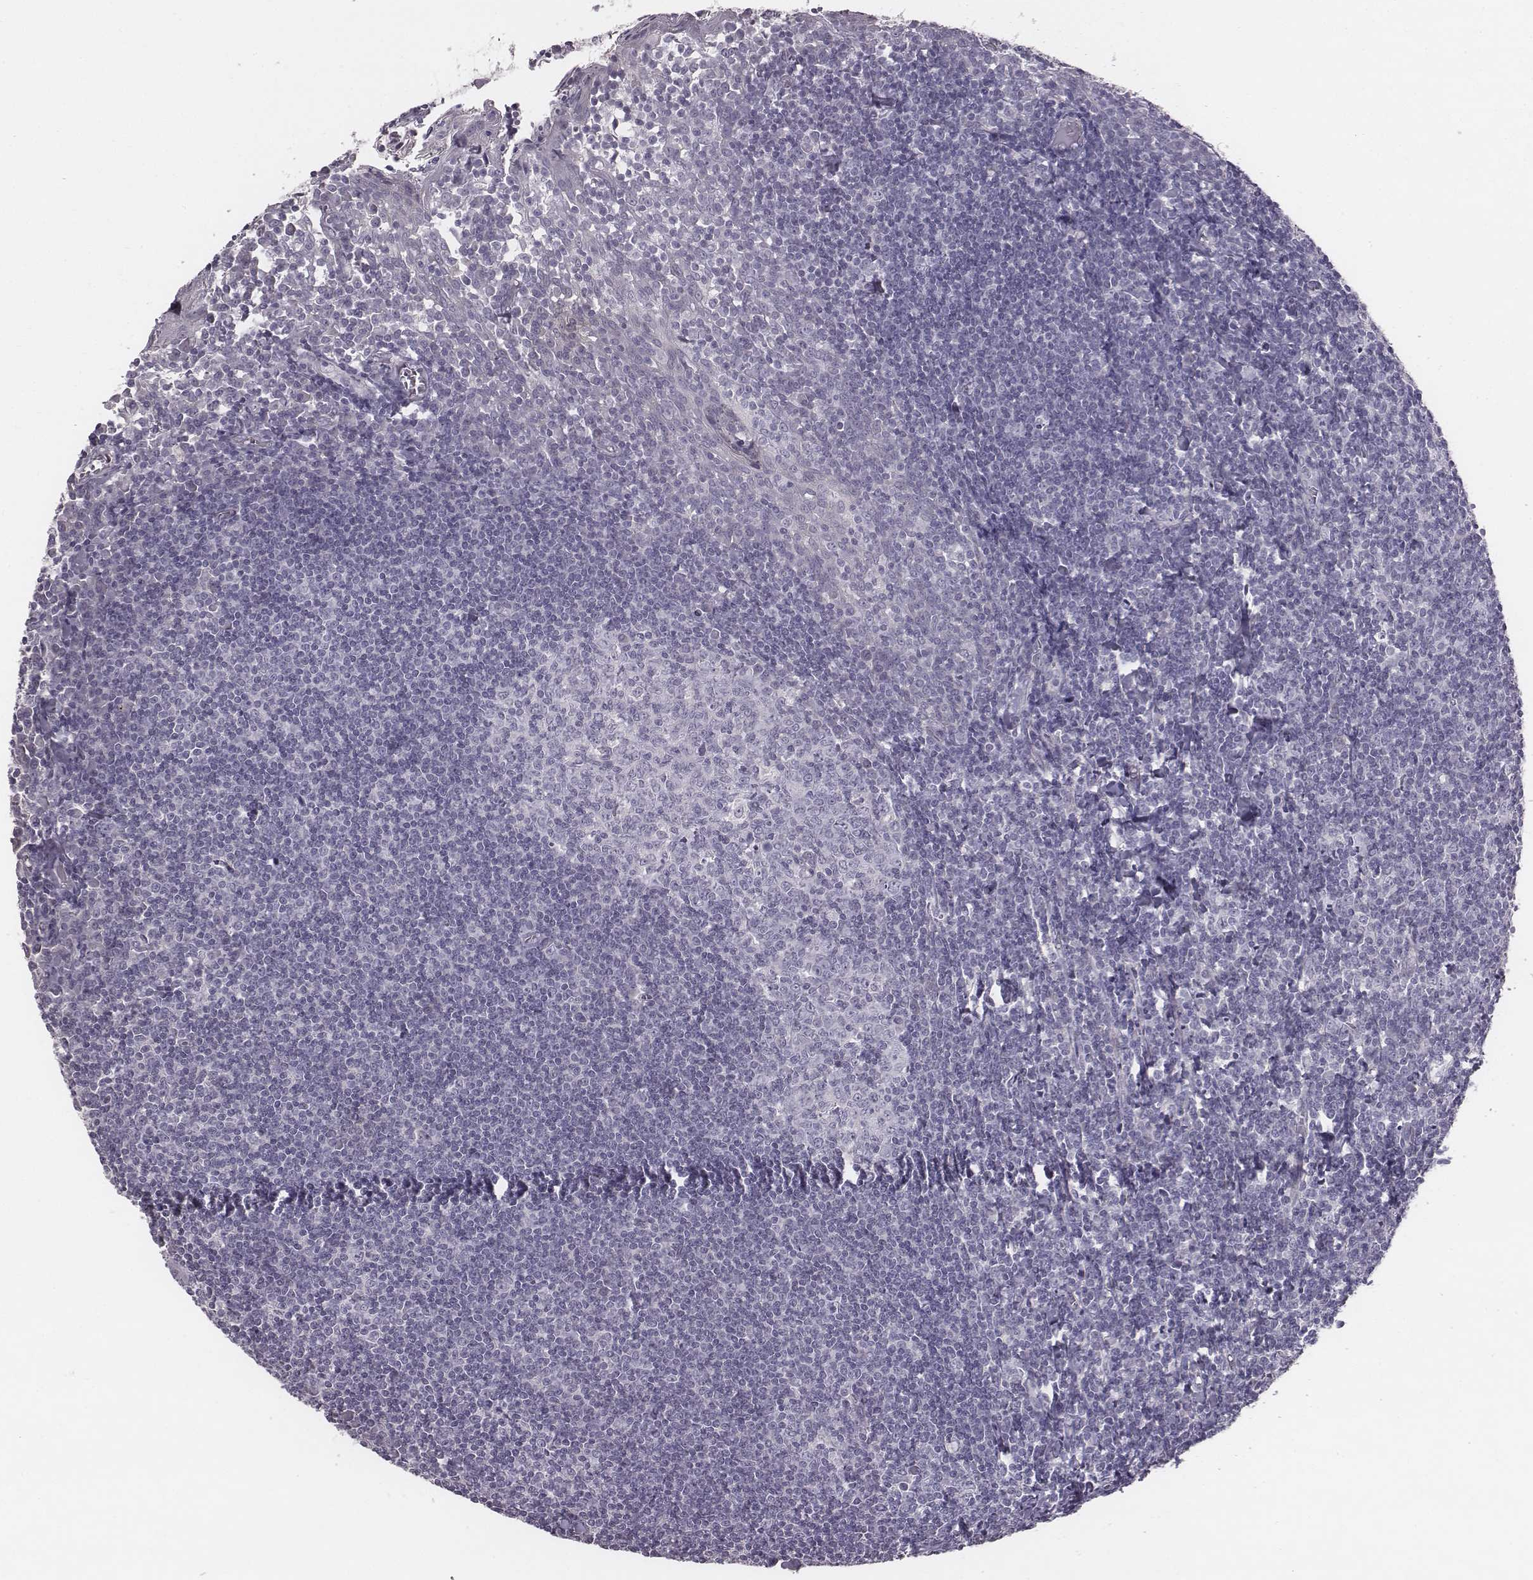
{"staining": {"intensity": "negative", "quantity": "none", "location": "none"}, "tissue": "tonsil", "cell_type": "Germinal center cells", "image_type": "normal", "snomed": [{"axis": "morphology", "description": "Normal tissue, NOS"}, {"axis": "topography", "description": "Tonsil"}], "caption": "An immunohistochemistry (IHC) photomicrograph of unremarkable tonsil is shown. There is no staining in germinal center cells of tonsil. (DAB (3,3'-diaminobenzidine) IHC visualized using brightfield microscopy, high magnification).", "gene": "ENSG00000284762", "patient": {"sex": "female", "age": 12}}